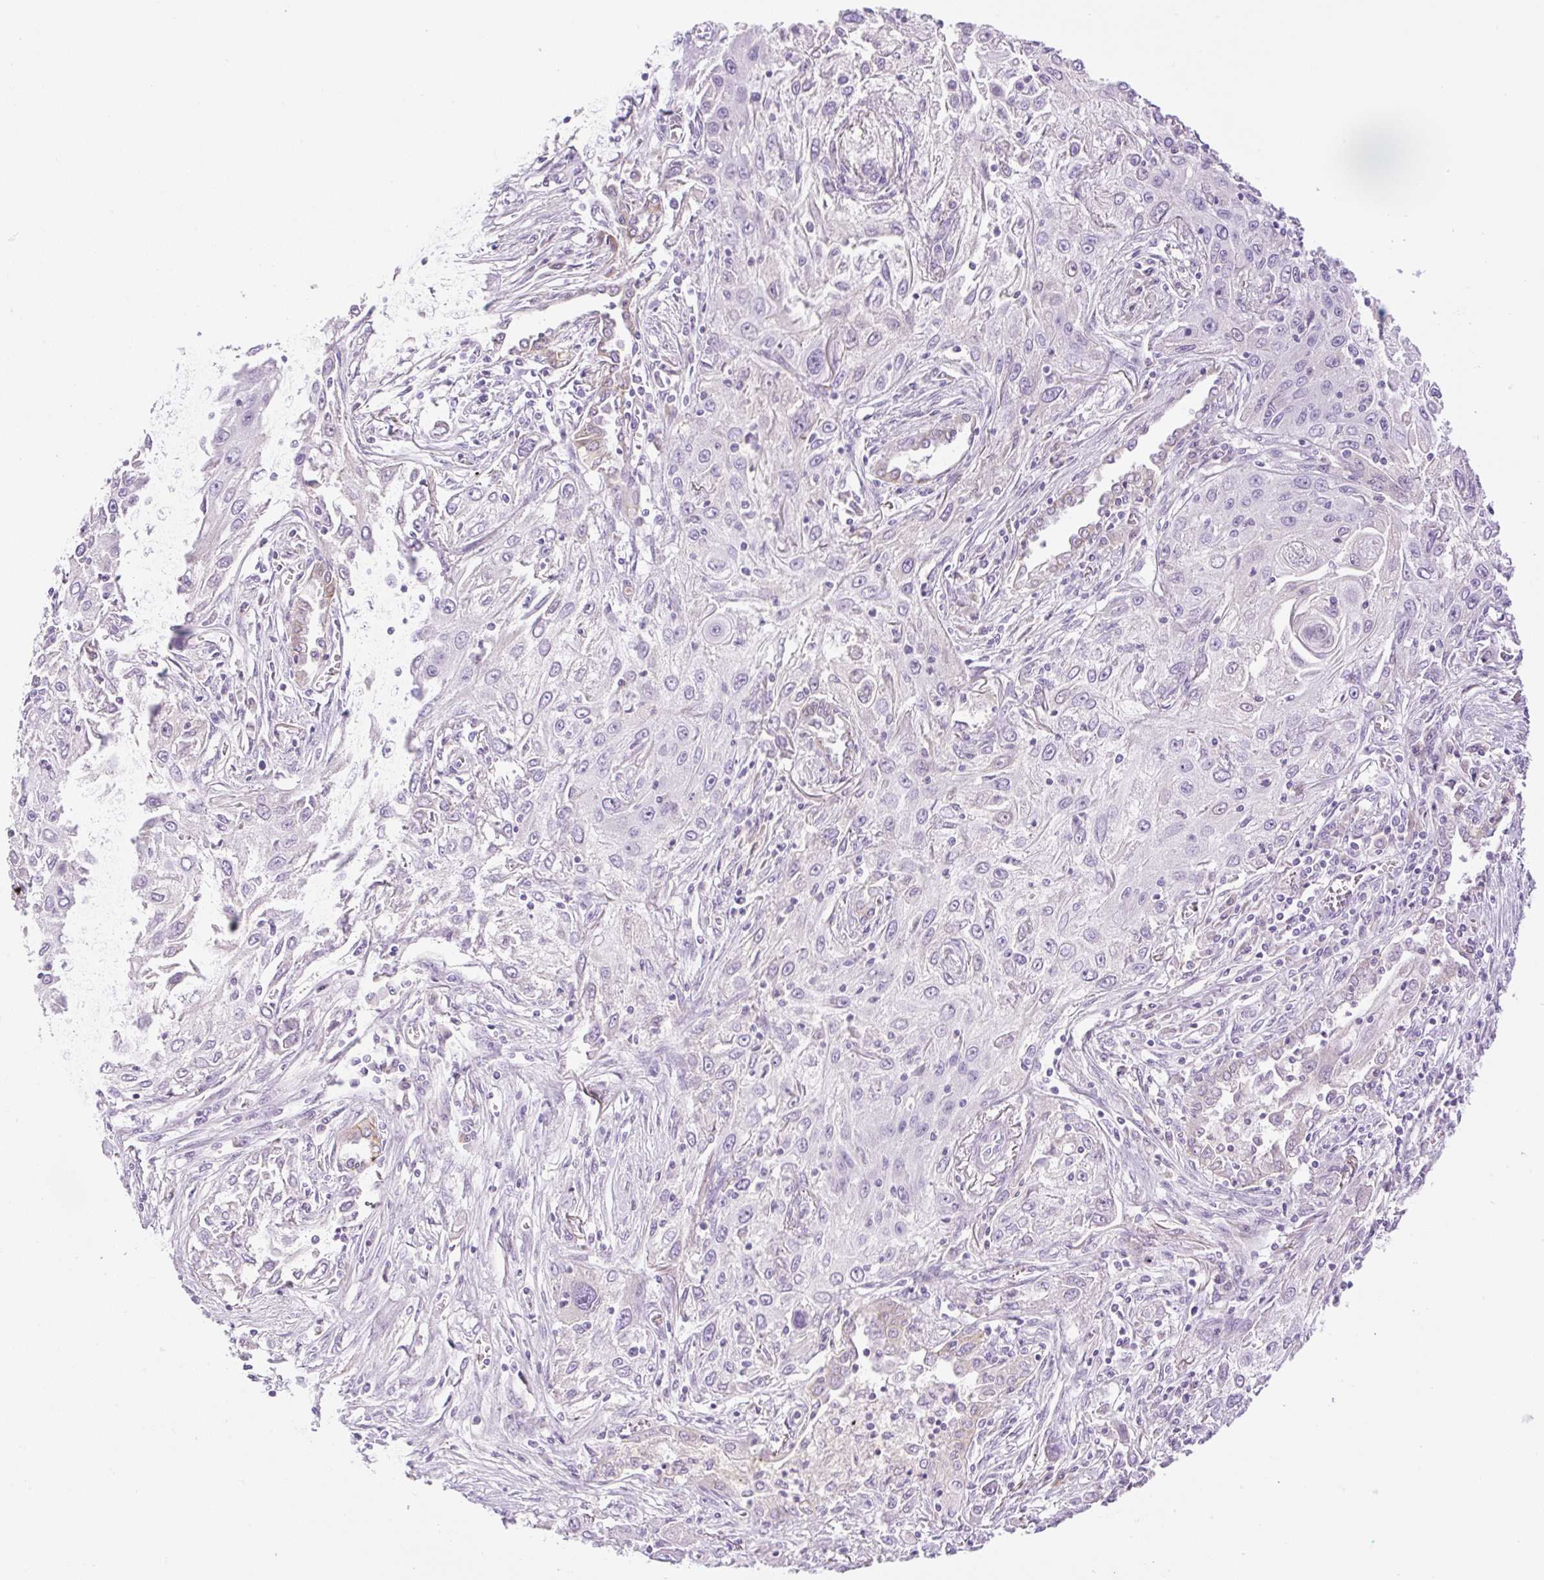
{"staining": {"intensity": "negative", "quantity": "none", "location": "none"}, "tissue": "lung cancer", "cell_type": "Tumor cells", "image_type": "cancer", "snomed": [{"axis": "morphology", "description": "Squamous cell carcinoma, NOS"}, {"axis": "topography", "description": "Lung"}], "caption": "Human lung squamous cell carcinoma stained for a protein using immunohistochemistry demonstrates no positivity in tumor cells.", "gene": "PALM3", "patient": {"sex": "female", "age": 69}}